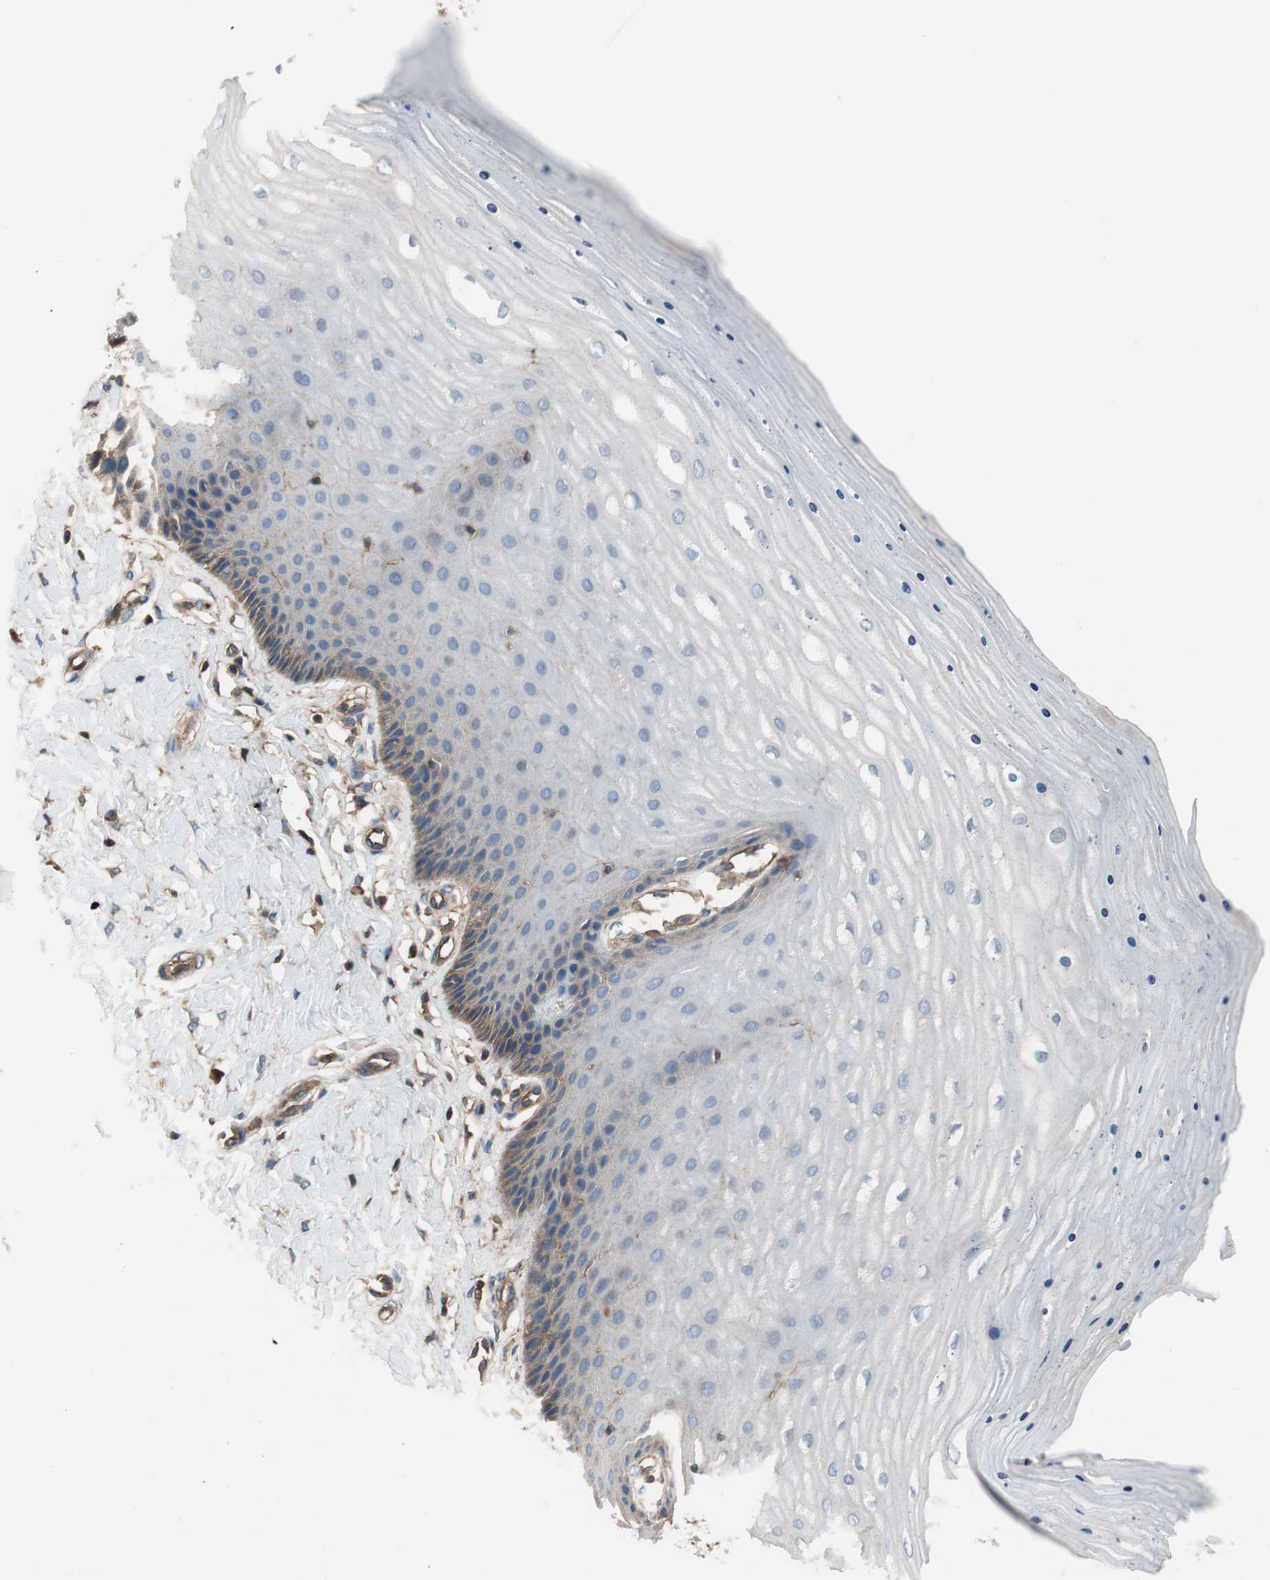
{"staining": {"intensity": "moderate", "quantity": "<25%", "location": "cytoplasmic/membranous"}, "tissue": "cervix", "cell_type": "Glandular cells", "image_type": "normal", "snomed": [{"axis": "morphology", "description": "Normal tissue, NOS"}, {"axis": "topography", "description": "Cervix"}], "caption": "Glandular cells display low levels of moderate cytoplasmic/membranous expression in about <25% of cells in benign human cervix.", "gene": "IL1RL1", "patient": {"sex": "female", "age": 55}}